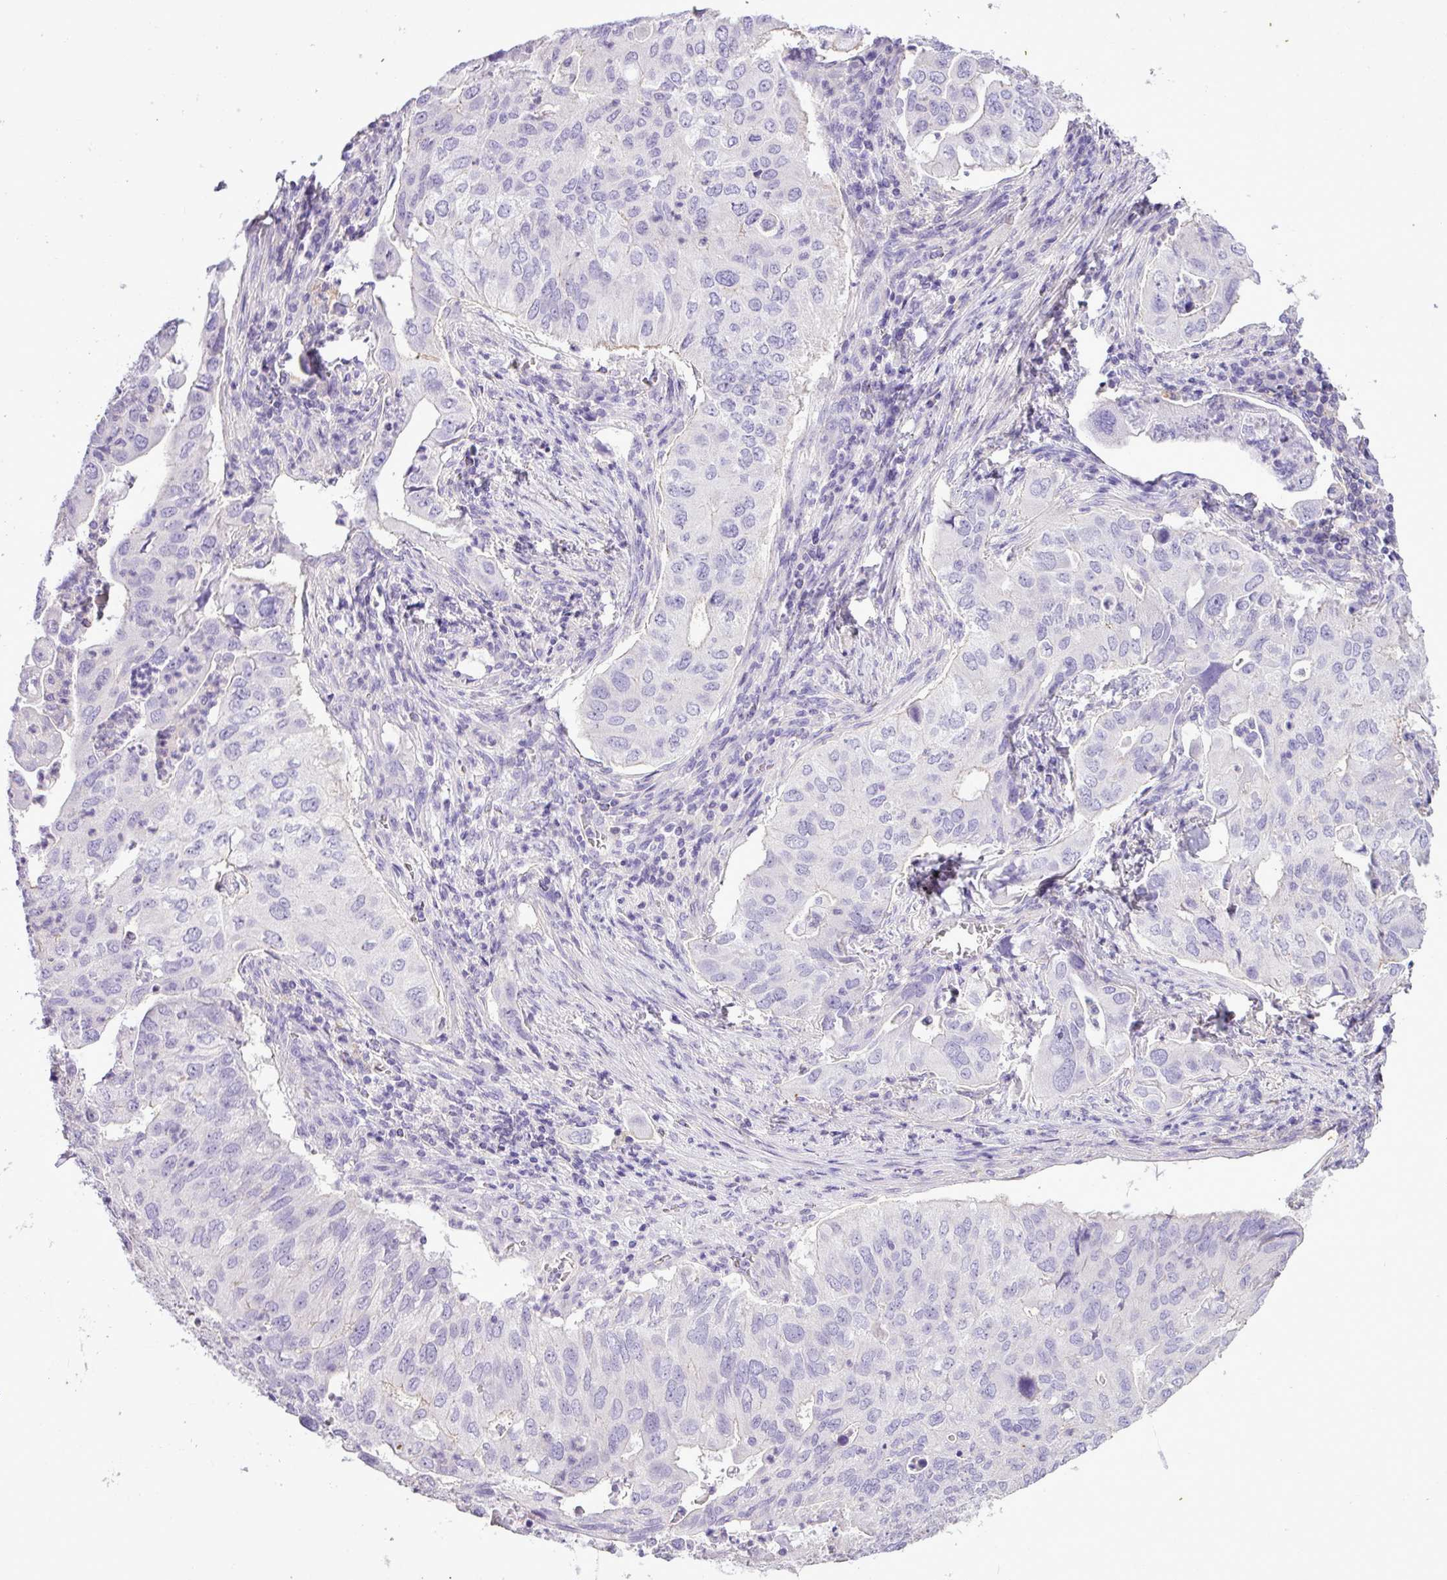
{"staining": {"intensity": "negative", "quantity": "none", "location": "none"}, "tissue": "lung cancer", "cell_type": "Tumor cells", "image_type": "cancer", "snomed": [{"axis": "morphology", "description": "Adenocarcinoma, NOS"}, {"axis": "topography", "description": "Lung"}], "caption": "This is an immunohistochemistry (IHC) micrograph of adenocarcinoma (lung). There is no expression in tumor cells.", "gene": "ZNF334", "patient": {"sex": "male", "age": 48}}